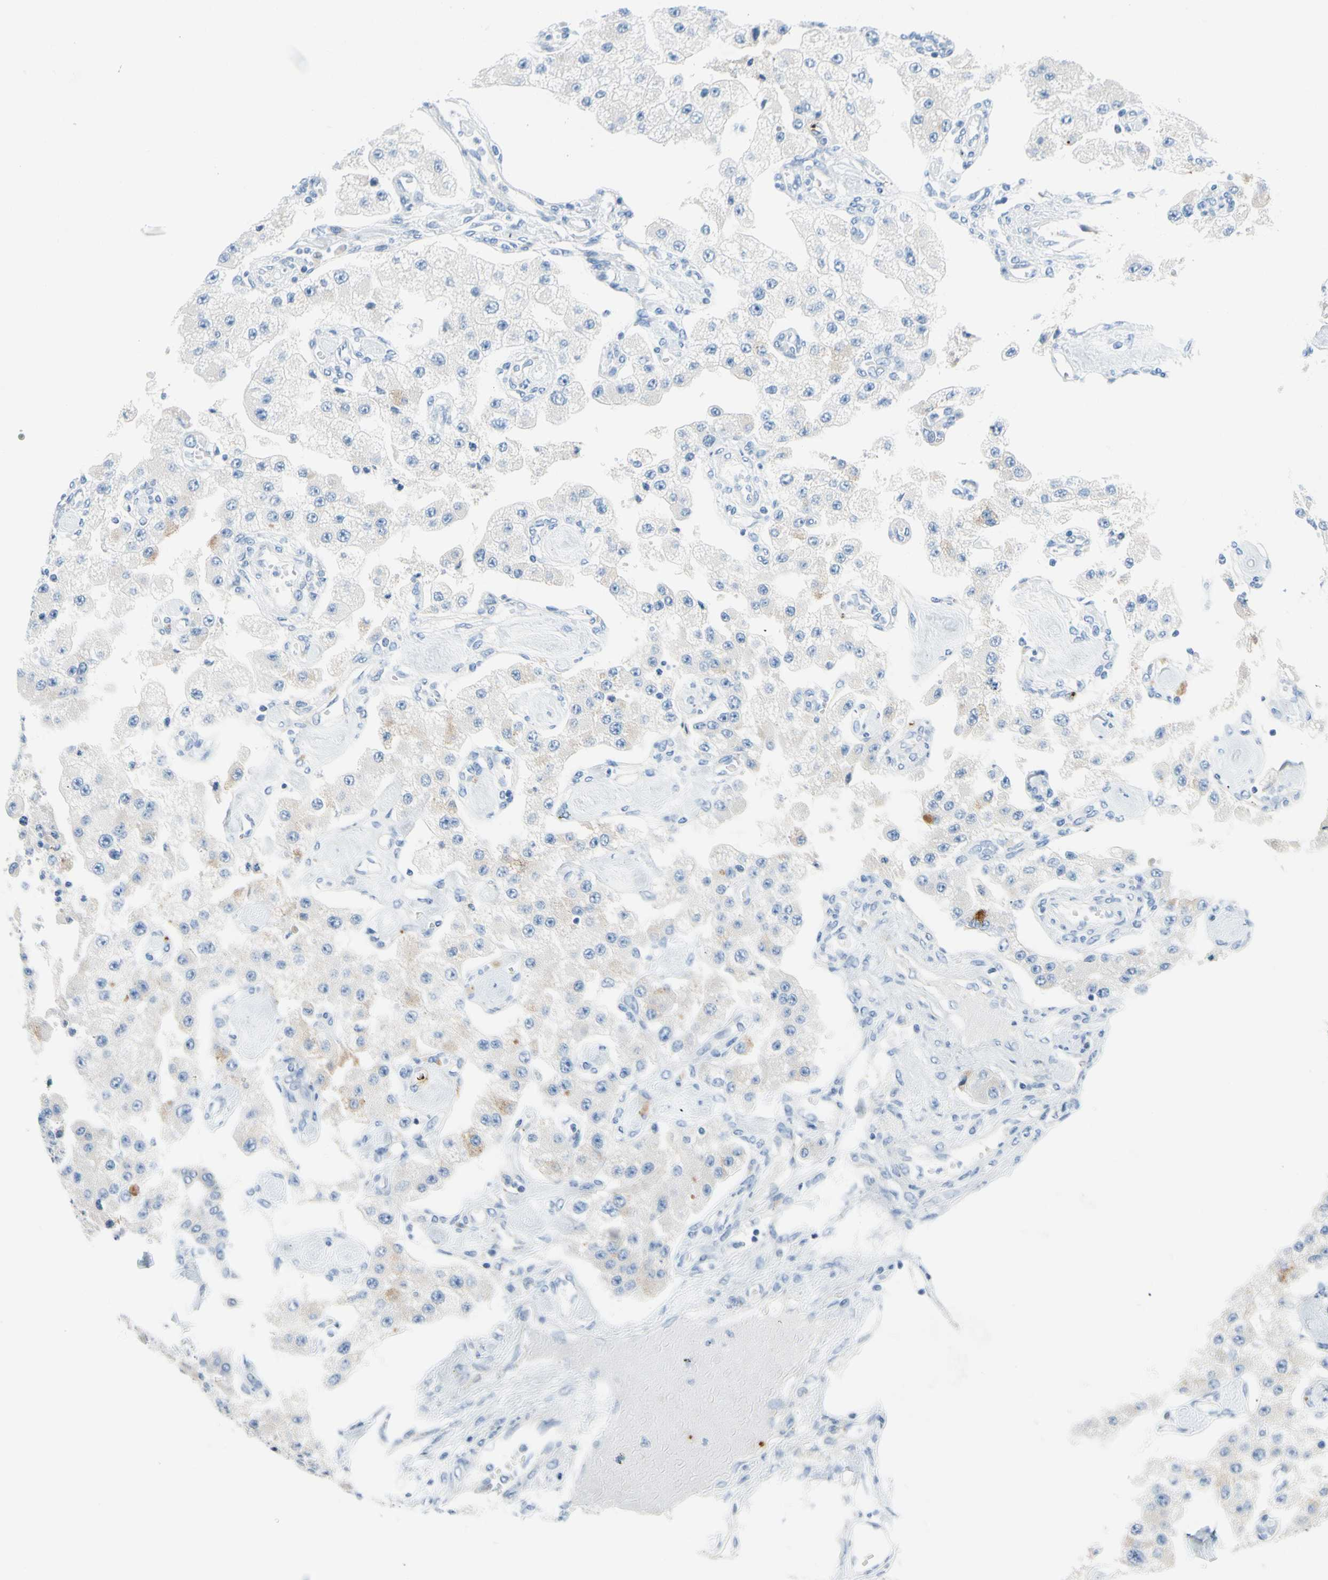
{"staining": {"intensity": "weak", "quantity": "<25%", "location": "cytoplasmic/membranous"}, "tissue": "carcinoid", "cell_type": "Tumor cells", "image_type": "cancer", "snomed": [{"axis": "morphology", "description": "Carcinoid, malignant, NOS"}, {"axis": "topography", "description": "Pancreas"}], "caption": "An image of human carcinoid (malignant) is negative for staining in tumor cells. (Immunohistochemistry, brightfield microscopy, high magnification).", "gene": "PPBP", "patient": {"sex": "male", "age": 41}}